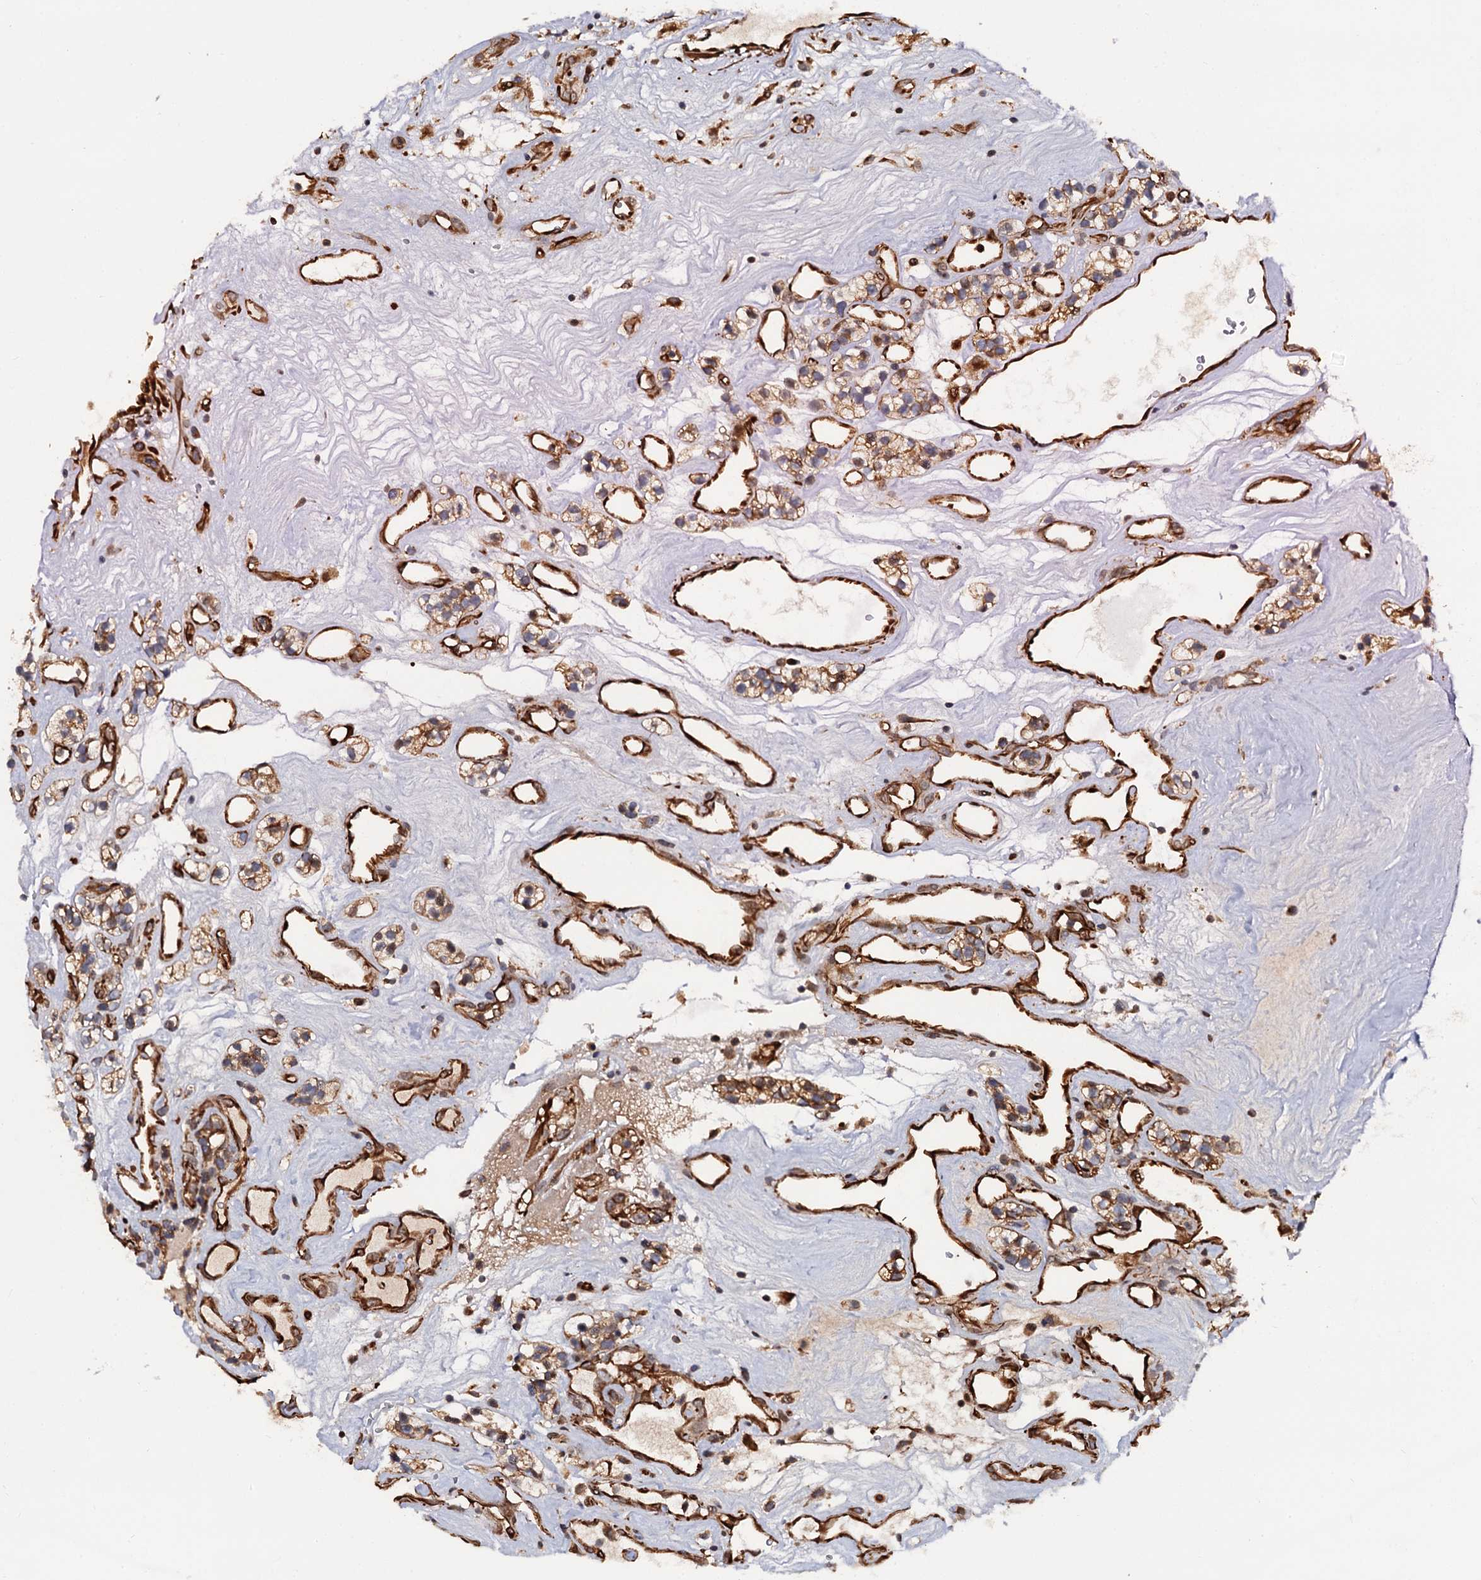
{"staining": {"intensity": "moderate", "quantity": ">75%", "location": "cytoplasmic/membranous,nuclear"}, "tissue": "renal cancer", "cell_type": "Tumor cells", "image_type": "cancer", "snomed": [{"axis": "morphology", "description": "Adenocarcinoma, NOS"}, {"axis": "topography", "description": "Kidney"}], "caption": "Renal adenocarcinoma tissue exhibits moderate cytoplasmic/membranous and nuclear expression in approximately >75% of tumor cells Nuclei are stained in blue.", "gene": "FSIP1", "patient": {"sex": "female", "age": 57}}